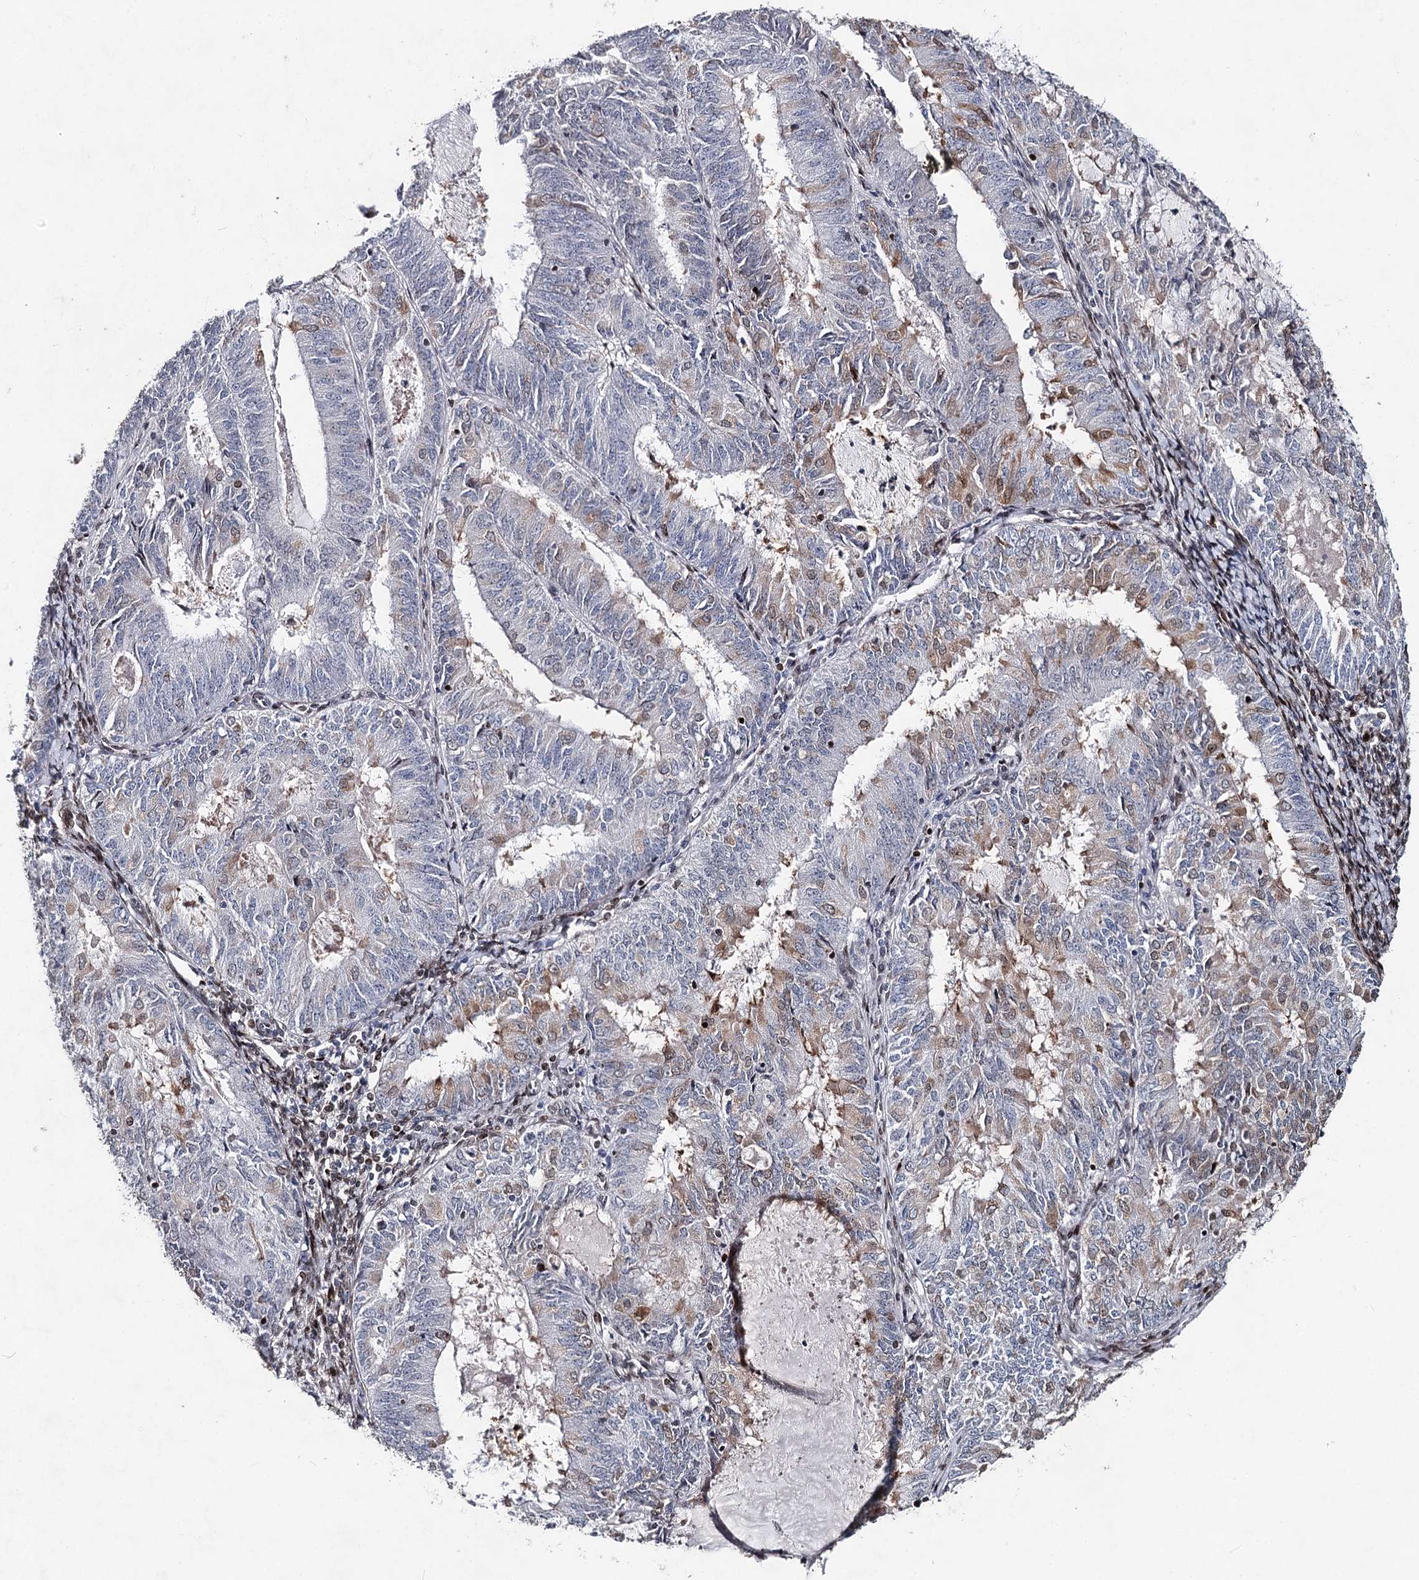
{"staining": {"intensity": "weak", "quantity": "<25%", "location": "cytoplasmic/membranous,nuclear"}, "tissue": "endometrial cancer", "cell_type": "Tumor cells", "image_type": "cancer", "snomed": [{"axis": "morphology", "description": "Adenocarcinoma, NOS"}, {"axis": "topography", "description": "Endometrium"}], "caption": "DAB (3,3'-diaminobenzidine) immunohistochemical staining of endometrial adenocarcinoma shows no significant positivity in tumor cells.", "gene": "FRMD4A", "patient": {"sex": "female", "age": 57}}